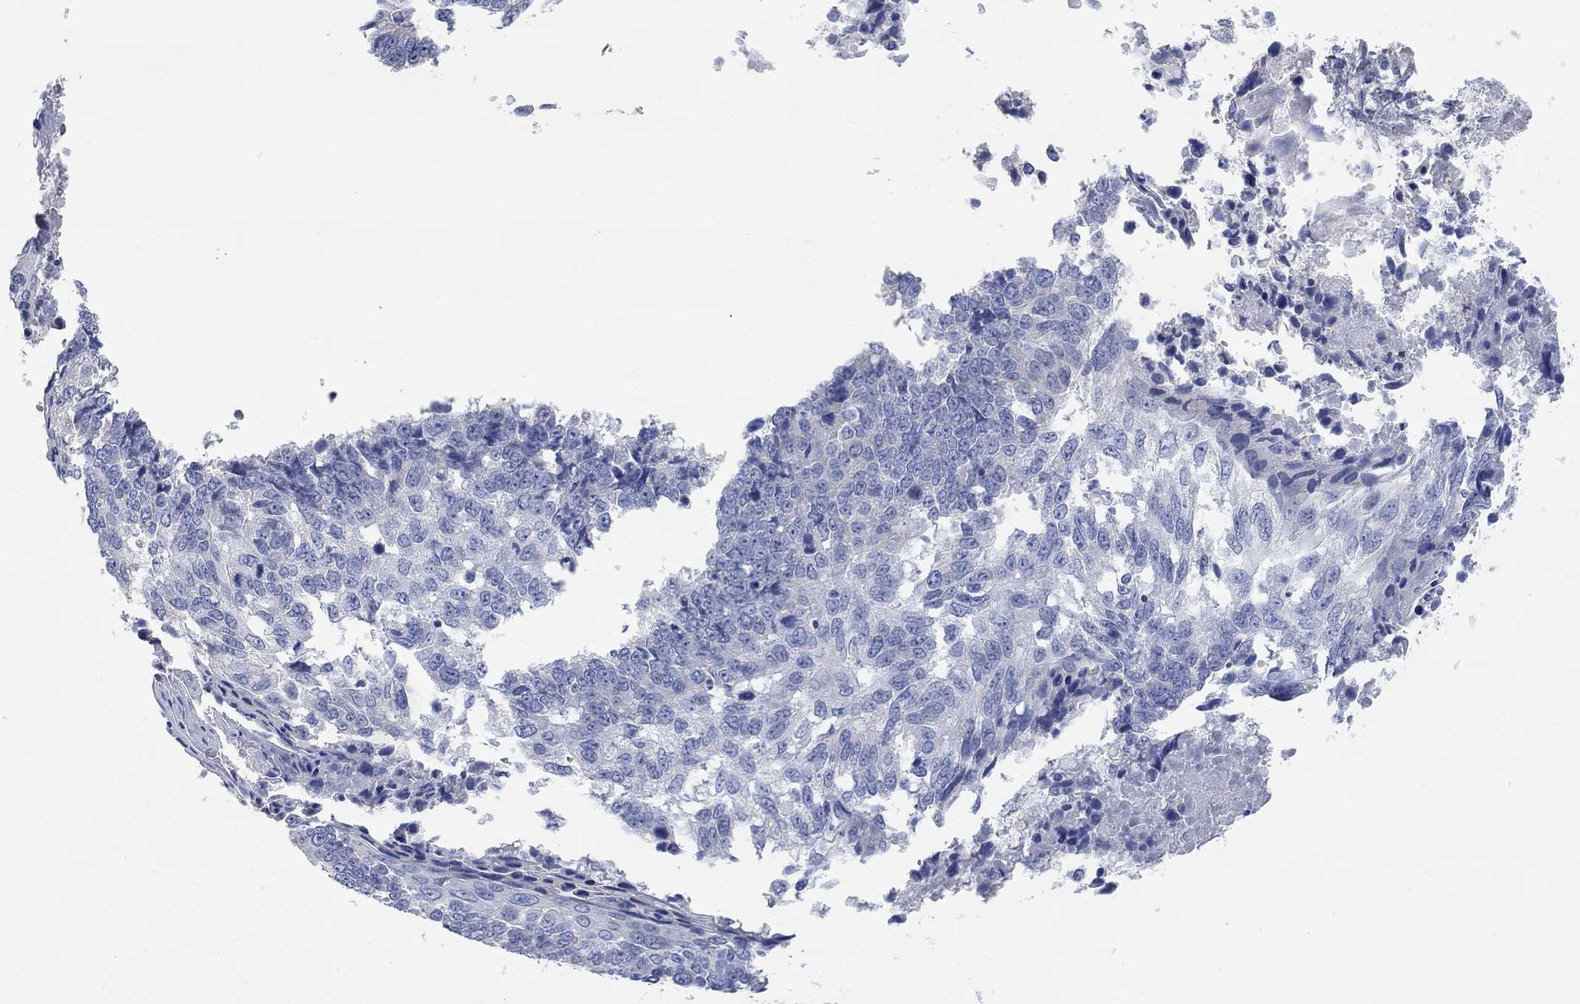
{"staining": {"intensity": "negative", "quantity": "none", "location": "none"}, "tissue": "lung cancer", "cell_type": "Tumor cells", "image_type": "cancer", "snomed": [{"axis": "morphology", "description": "Squamous cell carcinoma, NOS"}, {"axis": "topography", "description": "Lung"}], "caption": "IHC of squamous cell carcinoma (lung) shows no expression in tumor cells.", "gene": "NLRP14", "patient": {"sex": "male", "age": 73}}